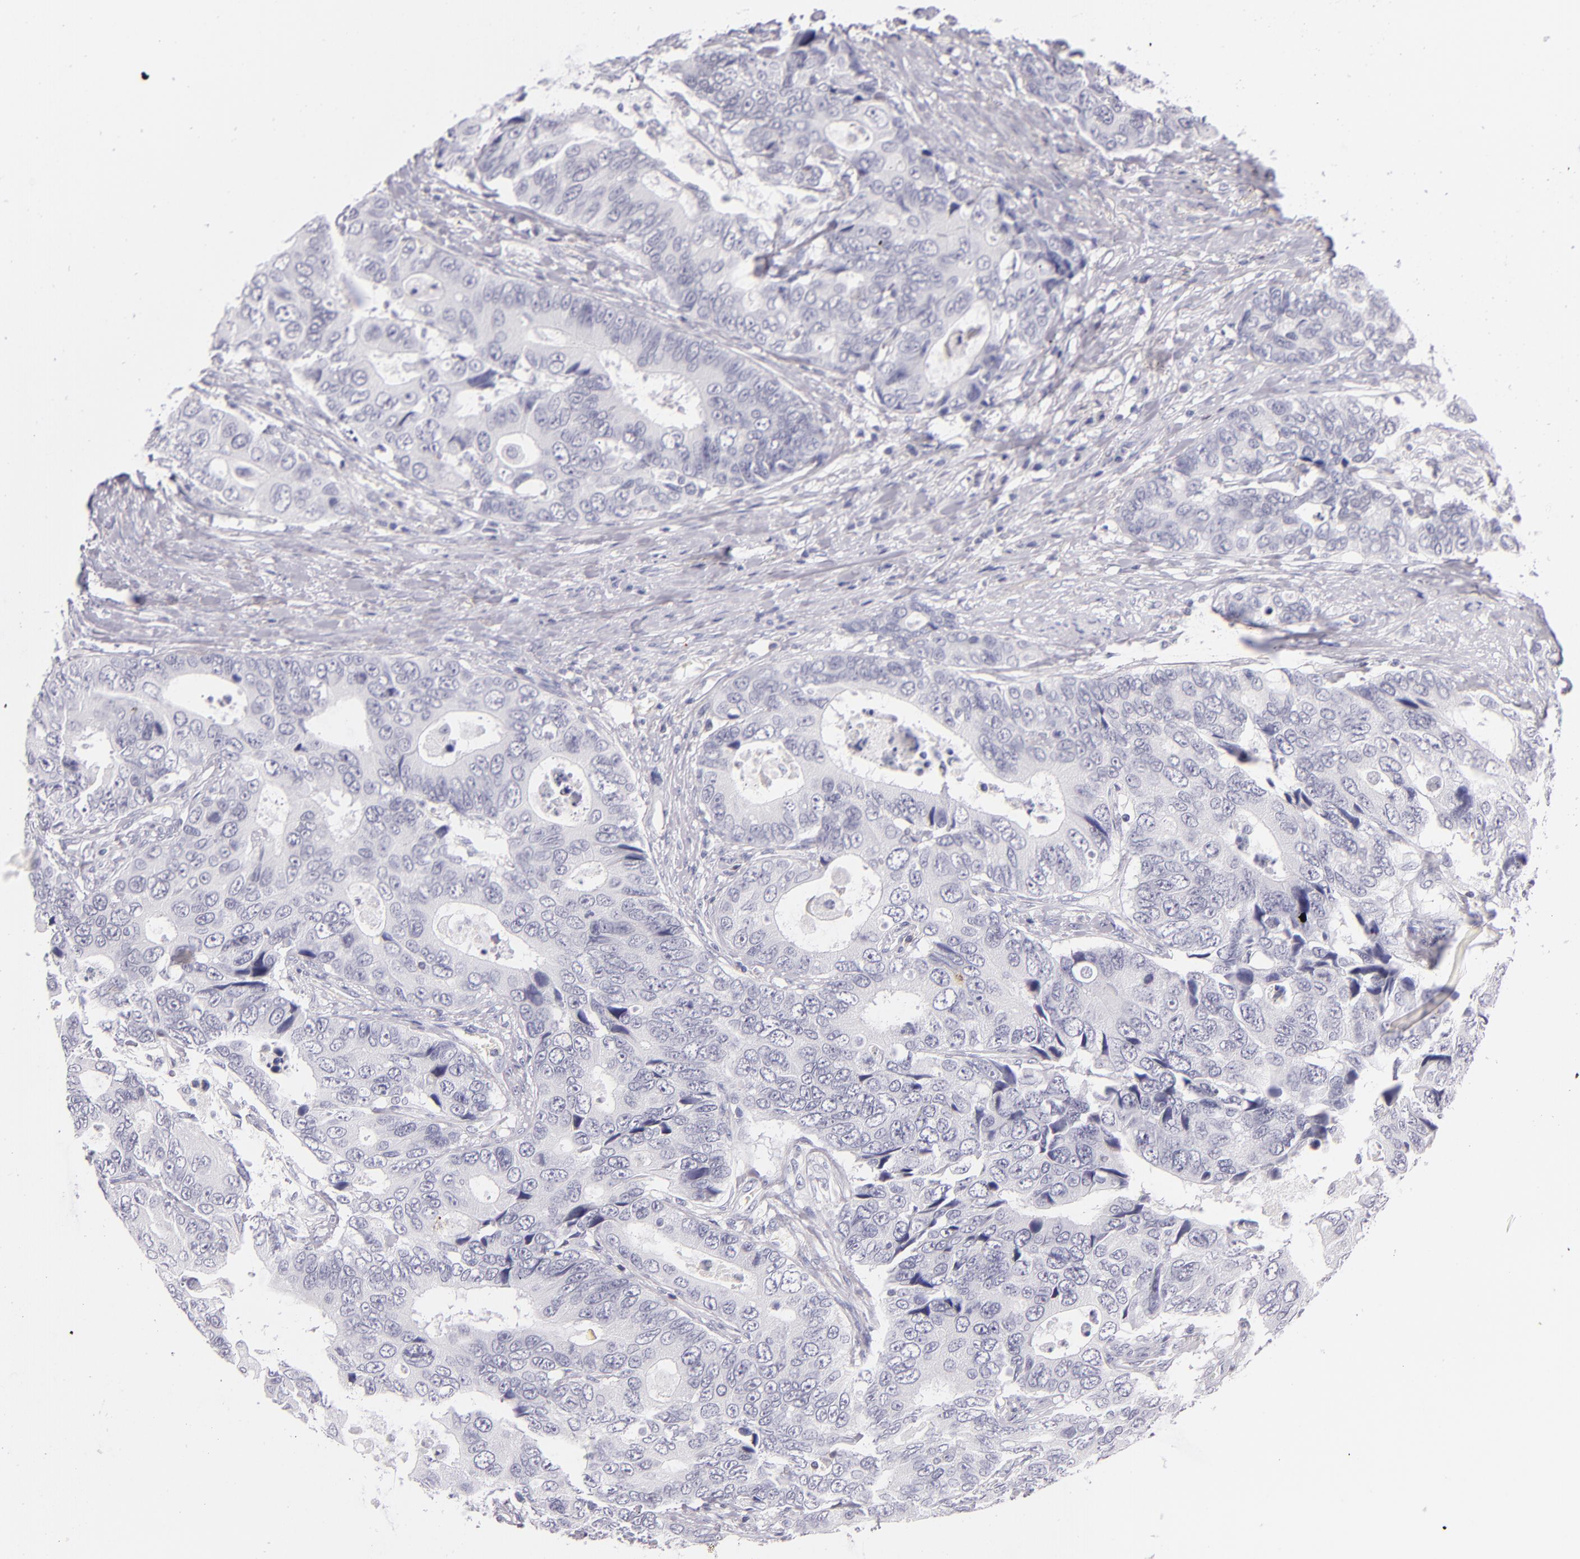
{"staining": {"intensity": "negative", "quantity": "none", "location": "none"}, "tissue": "colorectal cancer", "cell_type": "Tumor cells", "image_type": "cancer", "snomed": [{"axis": "morphology", "description": "Adenocarcinoma, NOS"}, {"axis": "topography", "description": "Rectum"}], "caption": "IHC micrograph of colorectal cancer (adenocarcinoma) stained for a protein (brown), which shows no expression in tumor cells.", "gene": "CD48", "patient": {"sex": "female", "age": 67}}